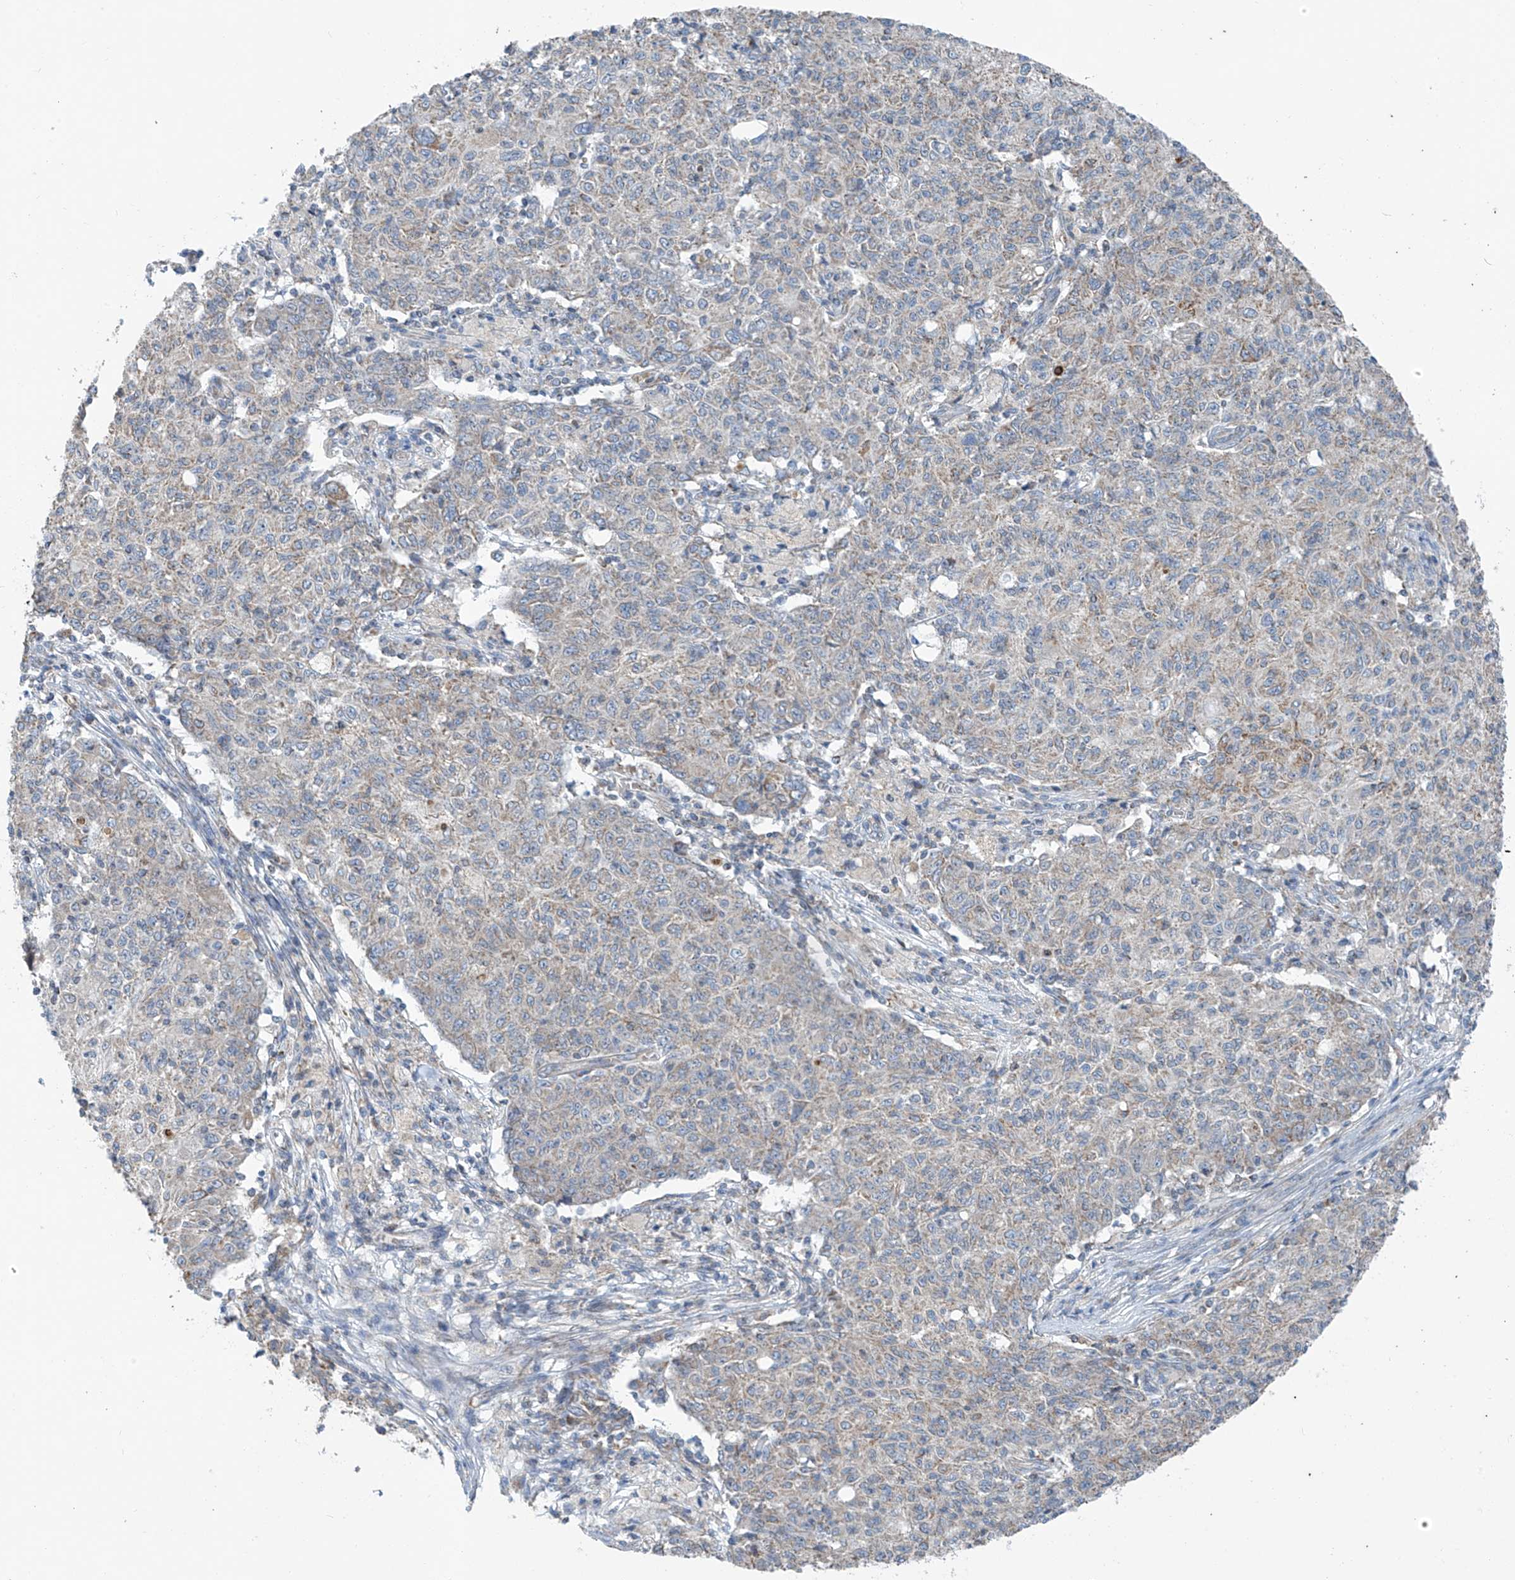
{"staining": {"intensity": "weak", "quantity": "<25%", "location": "cytoplasmic/membranous"}, "tissue": "ovarian cancer", "cell_type": "Tumor cells", "image_type": "cancer", "snomed": [{"axis": "morphology", "description": "Carcinoma, endometroid"}, {"axis": "topography", "description": "Ovary"}], "caption": "IHC micrograph of neoplastic tissue: human ovarian cancer (endometroid carcinoma) stained with DAB shows no significant protein positivity in tumor cells.", "gene": "EOMES", "patient": {"sex": "female", "age": 42}}